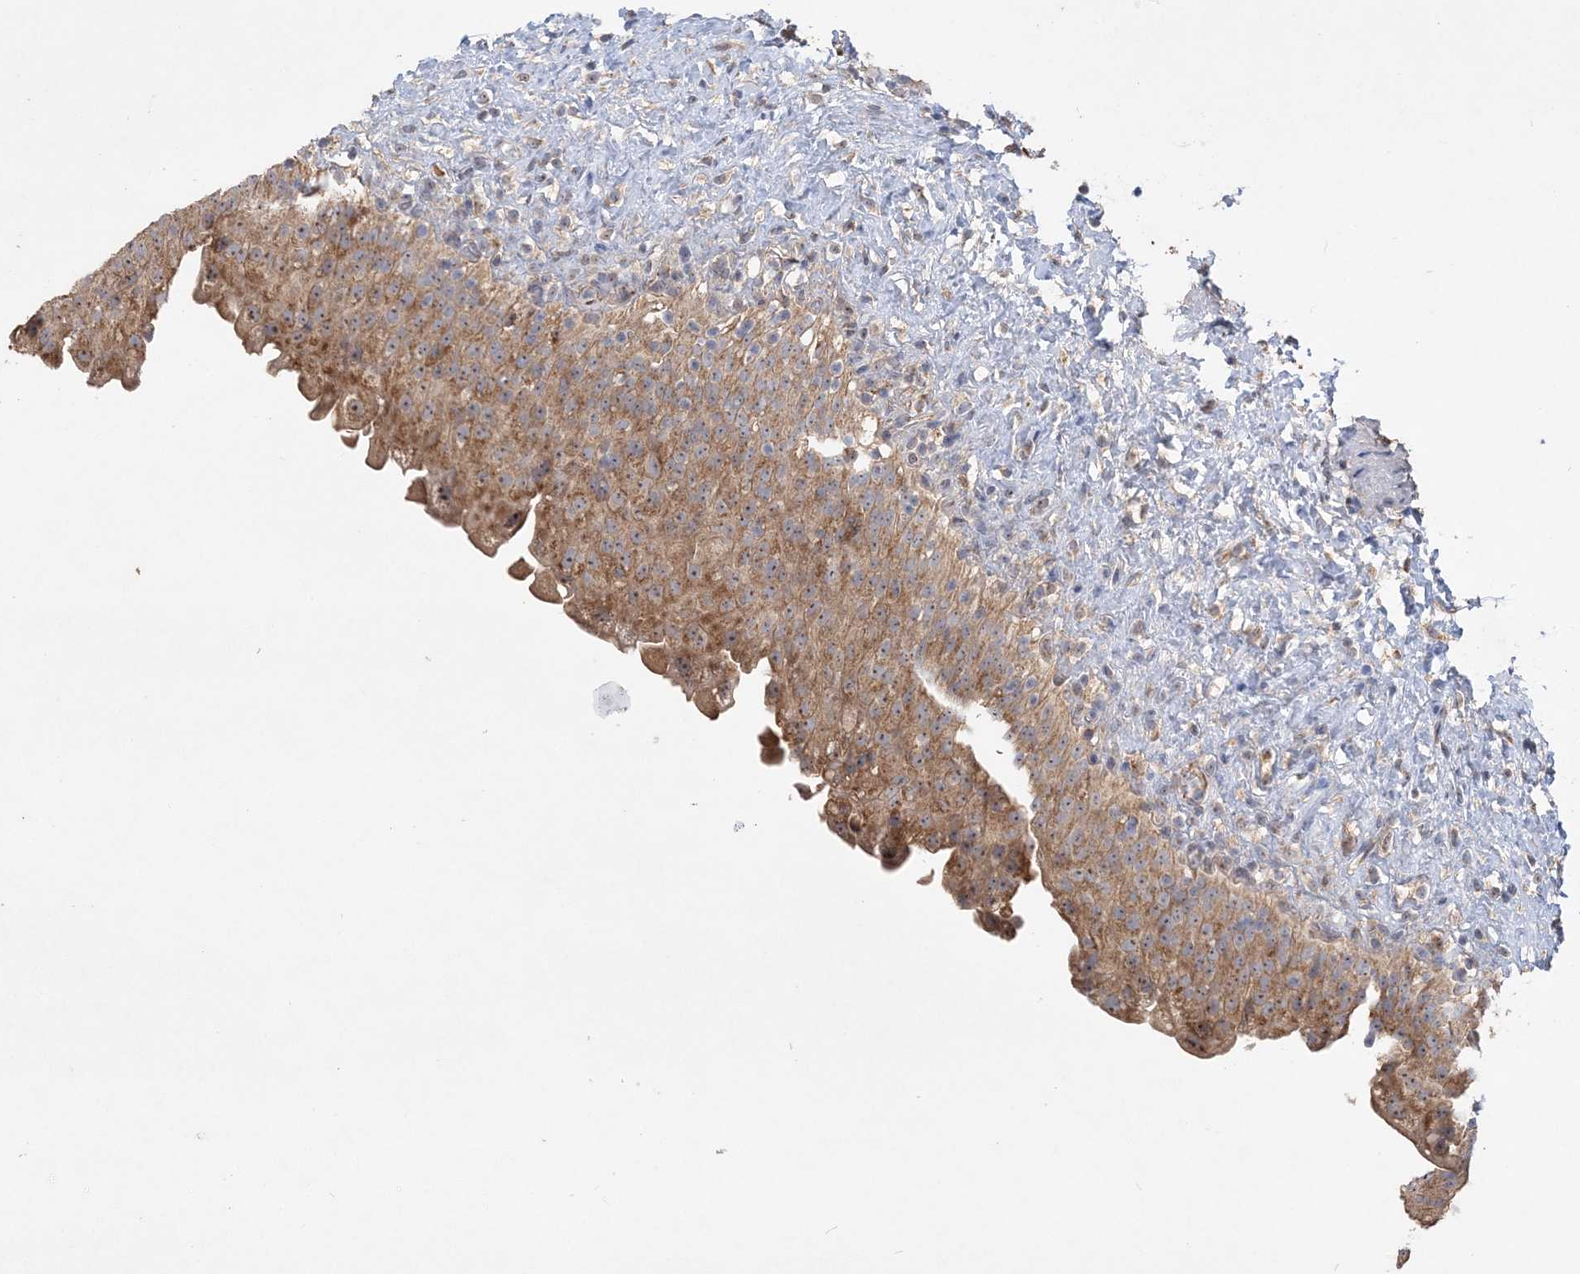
{"staining": {"intensity": "moderate", "quantity": ">75%", "location": "cytoplasmic/membranous,nuclear"}, "tissue": "urinary bladder", "cell_type": "Urothelial cells", "image_type": "normal", "snomed": [{"axis": "morphology", "description": "Normal tissue, NOS"}, {"axis": "topography", "description": "Urinary bladder"}], "caption": "Immunohistochemistry (IHC) photomicrograph of unremarkable urinary bladder: urinary bladder stained using immunohistochemistry shows medium levels of moderate protein expression localized specifically in the cytoplasmic/membranous,nuclear of urothelial cells, appearing as a cytoplasmic/membranous,nuclear brown color.", "gene": "FEZ2", "patient": {"sex": "female", "age": 27}}